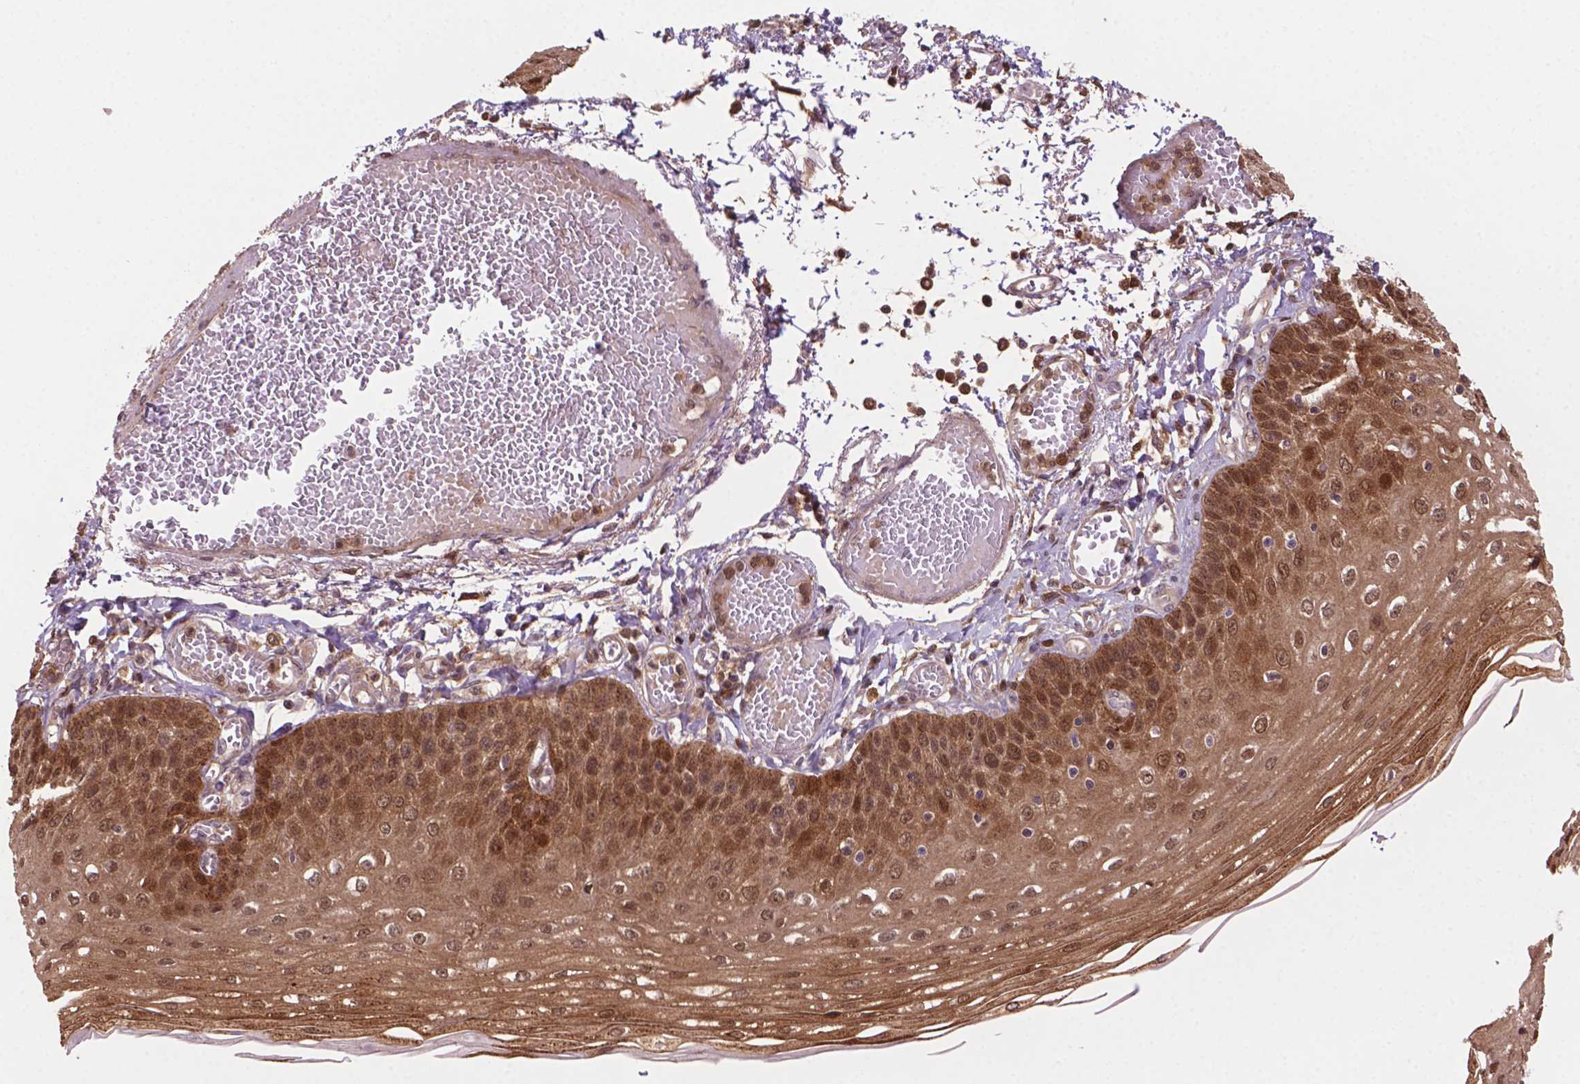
{"staining": {"intensity": "moderate", "quantity": ">75%", "location": "cytoplasmic/membranous,nuclear"}, "tissue": "esophagus", "cell_type": "Squamous epithelial cells", "image_type": "normal", "snomed": [{"axis": "morphology", "description": "Normal tissue, NOS"}, {"axis": "morphology", "description": "Adenocarcinoma, NOS"}, {"axis": "topography", "description": "Esophagus"}], "caption": "Immunohistochemistry of unremarkable human esophagus displays medium levels of moderate cytoplasmic/membranous,nuclear positivity in approximately >75% of squamous epithelial cells.", "gene": "PLIN3", "patient": {"sex": "male", "age": 81}}